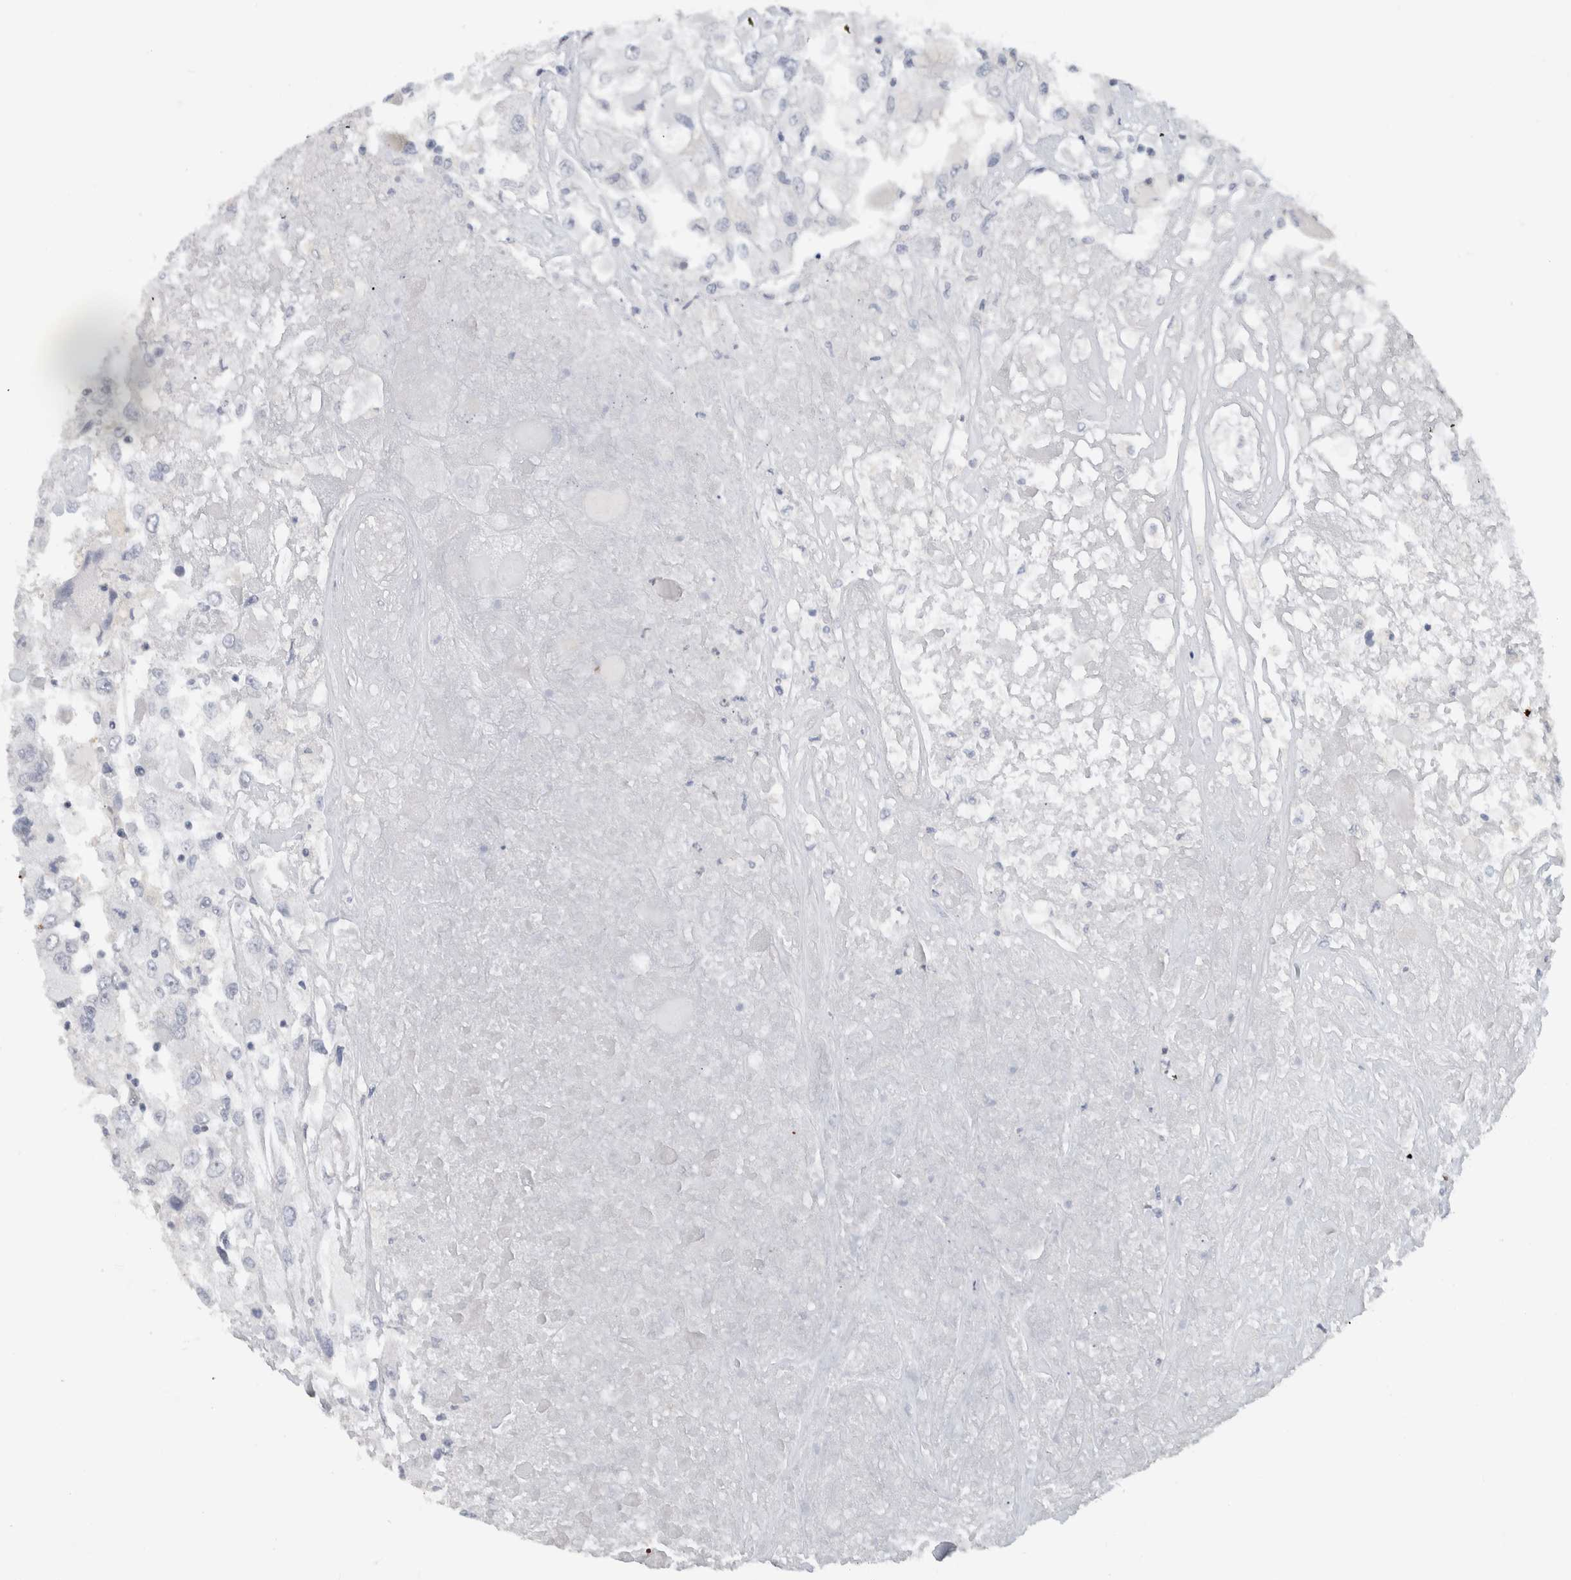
{"staining": {"intensity": "negative", "quantity": "none", "location": "none"}, "tissue": "renal cancer", "cell_type": "Tumor cells", "image_type": "cancer", "snomed": [{"axis": "morphology", "description": "Adenocarcinoma, NOS"}, {"axis": "topography", "description": "Kidney"}], "caption": "IHC of adenocarcinoma (renal) exhibits no expression in tumor cells.", "gene": "FMR1NB", "patient": {"sex": "female", "age": 52}}